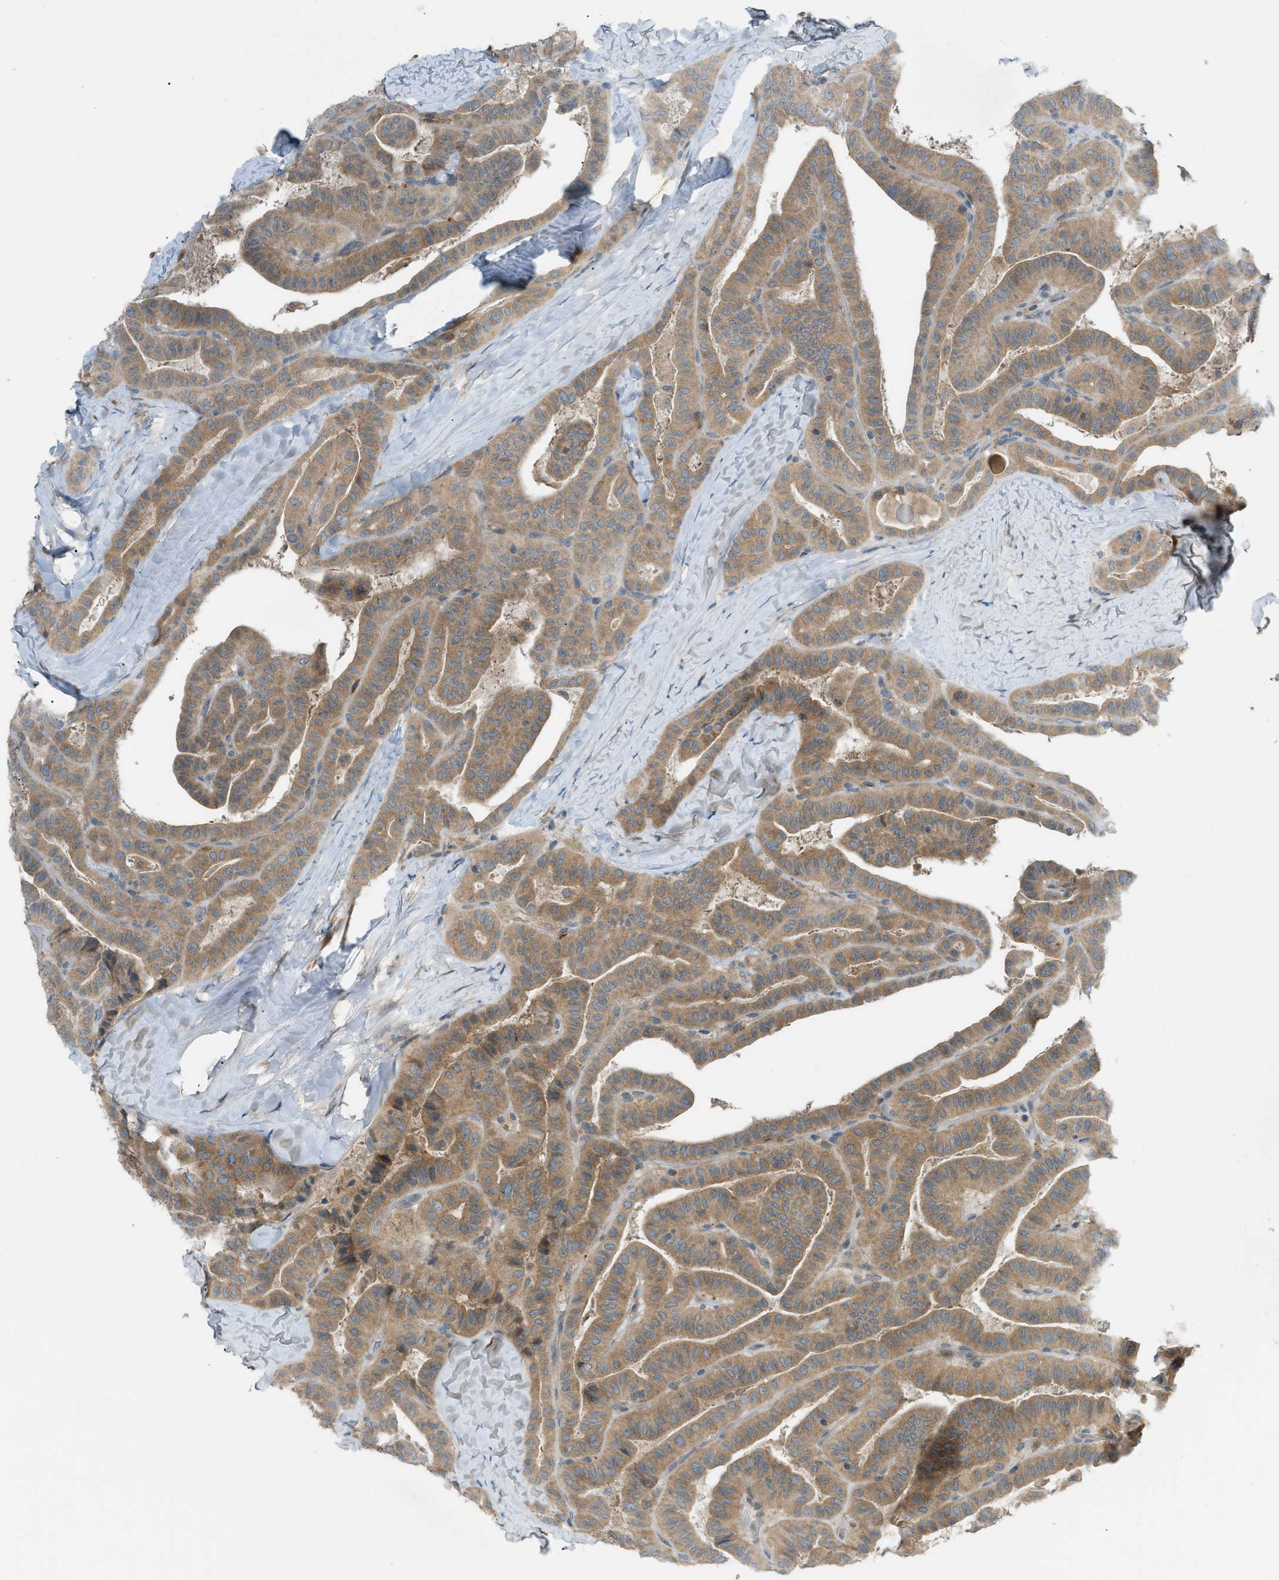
{"staining": {"intensity": "moderate", "quantity": ">75%", "location": "cytoplasmic/membranous"}, "tissue": "thyroid cancer", "cell_type": "Tumor cells", "image_type": "cancer", "snomed": [{"axis": "morphology", "description": "Papillary adenocarcinoma, NOS"}, {"axis": "topography", "description": "Thyroid gland"}], "caption": "Tumor cells display medium levels of moderate cytoplasmic/membranous expression in approximately >75% of cells in human papillary adenocarcinoma (thyroid).", "gene": "DYRK1A", "patient": {"sex": "male", "age": 77}}